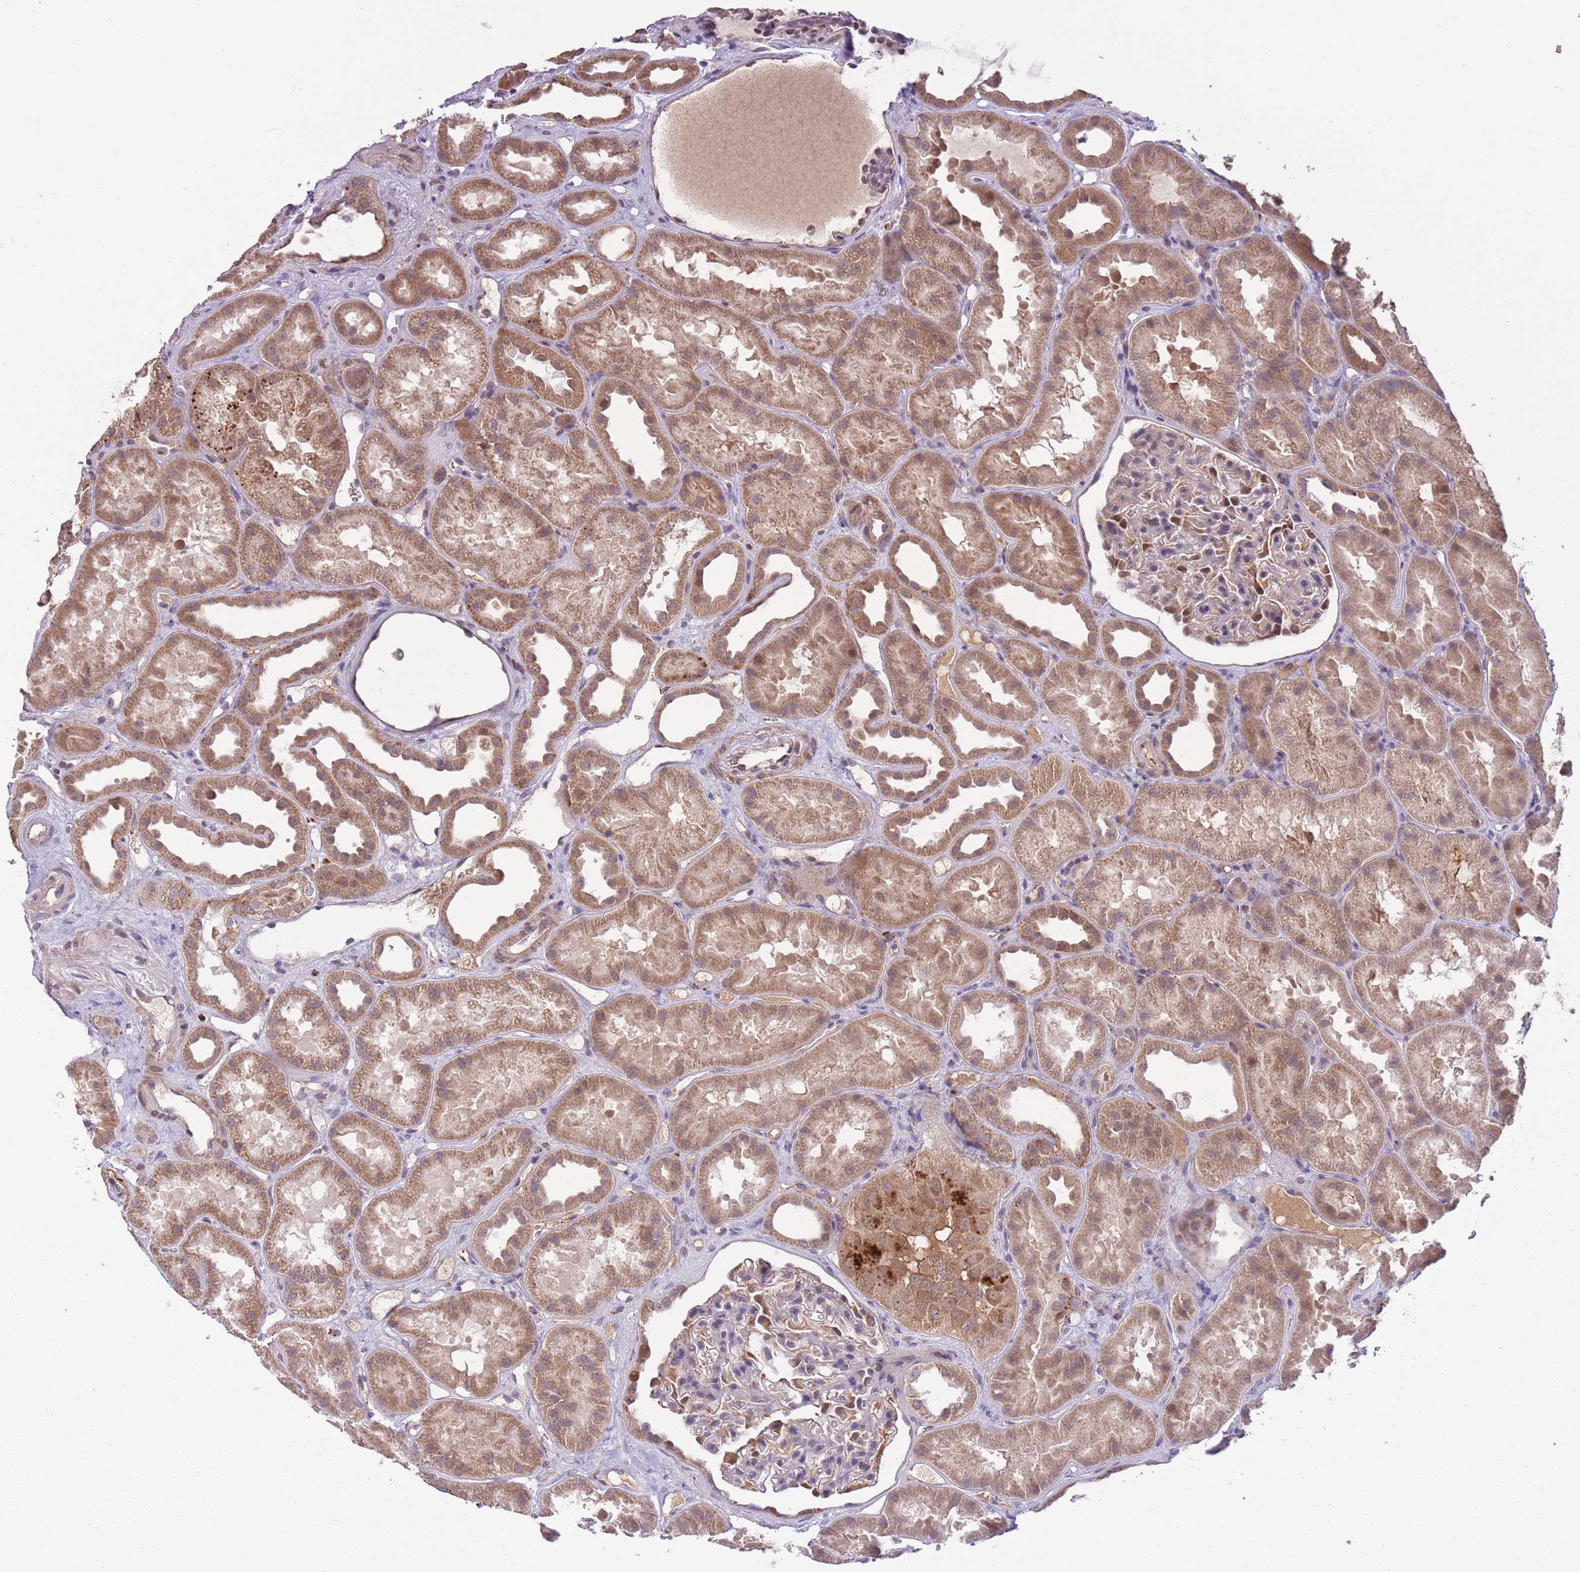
{"staining": {"intensity": "moderate", "quantity": "<25%", "location": "cytoplasmic/membranous"}, "tissue": "kidney", "cell_type": "Cells in glomeruli", "image_type": "normal", "snomed": [{"axis": "morphology", "description": "Normal tissue, NOS"}, {"axis": "topography", "description": "Kidney"}], "caption": "The histopathology image exhibits a brown stain indicating the presence of a protein in the cytoplasmic/membranous of cells in glomeruli in kidney. (DAB (3,3'-diaminobenzidine) IHC, brown staining for protein, blue staining for nuclei).", "gene": "POLR3F", "patient": {"sex": "male", "age": 61}}